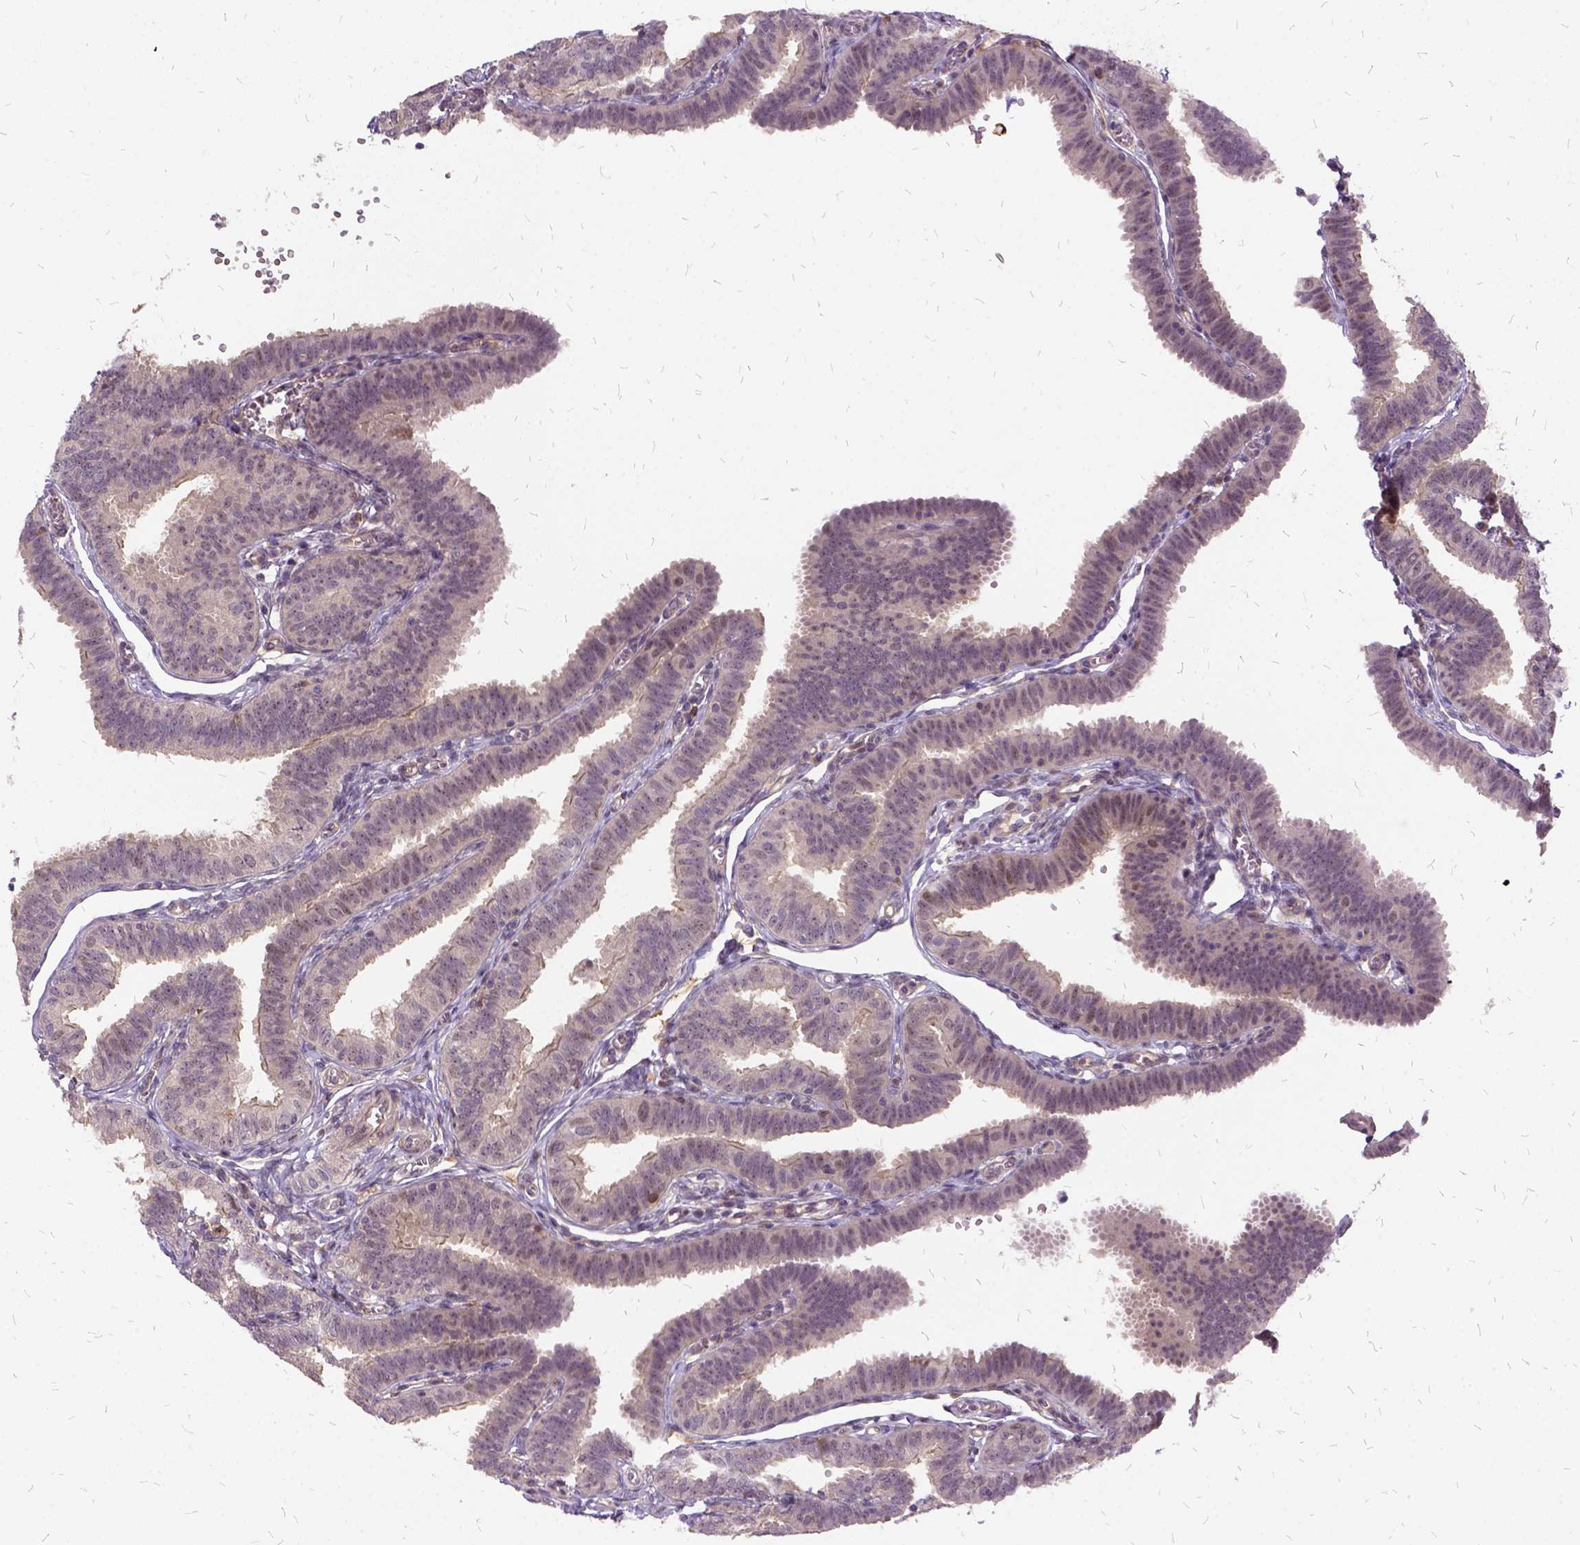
{"staining": {"intensity": "weak", "quantity": "25%-75%", "location": "cytoplasmic/membranous"}, "tissue": "fallopian tube", "cell_type": "Glandular cells", "image_type": "normal", "snomed": [{"axis": "morphology", "description": "Normal tissue, NOS"}, {"axis": "topography", "description": "Fallopian tube"}], "caption": "Immunohistochemistry (IHC) of normal fallopian tube reveals low levels of weak cytoplasmic/membranous positivity in approximately 25%-75% of glandular cells.", "gene": "ILRUN", "patient": {"sex": "female", "age": 25}}